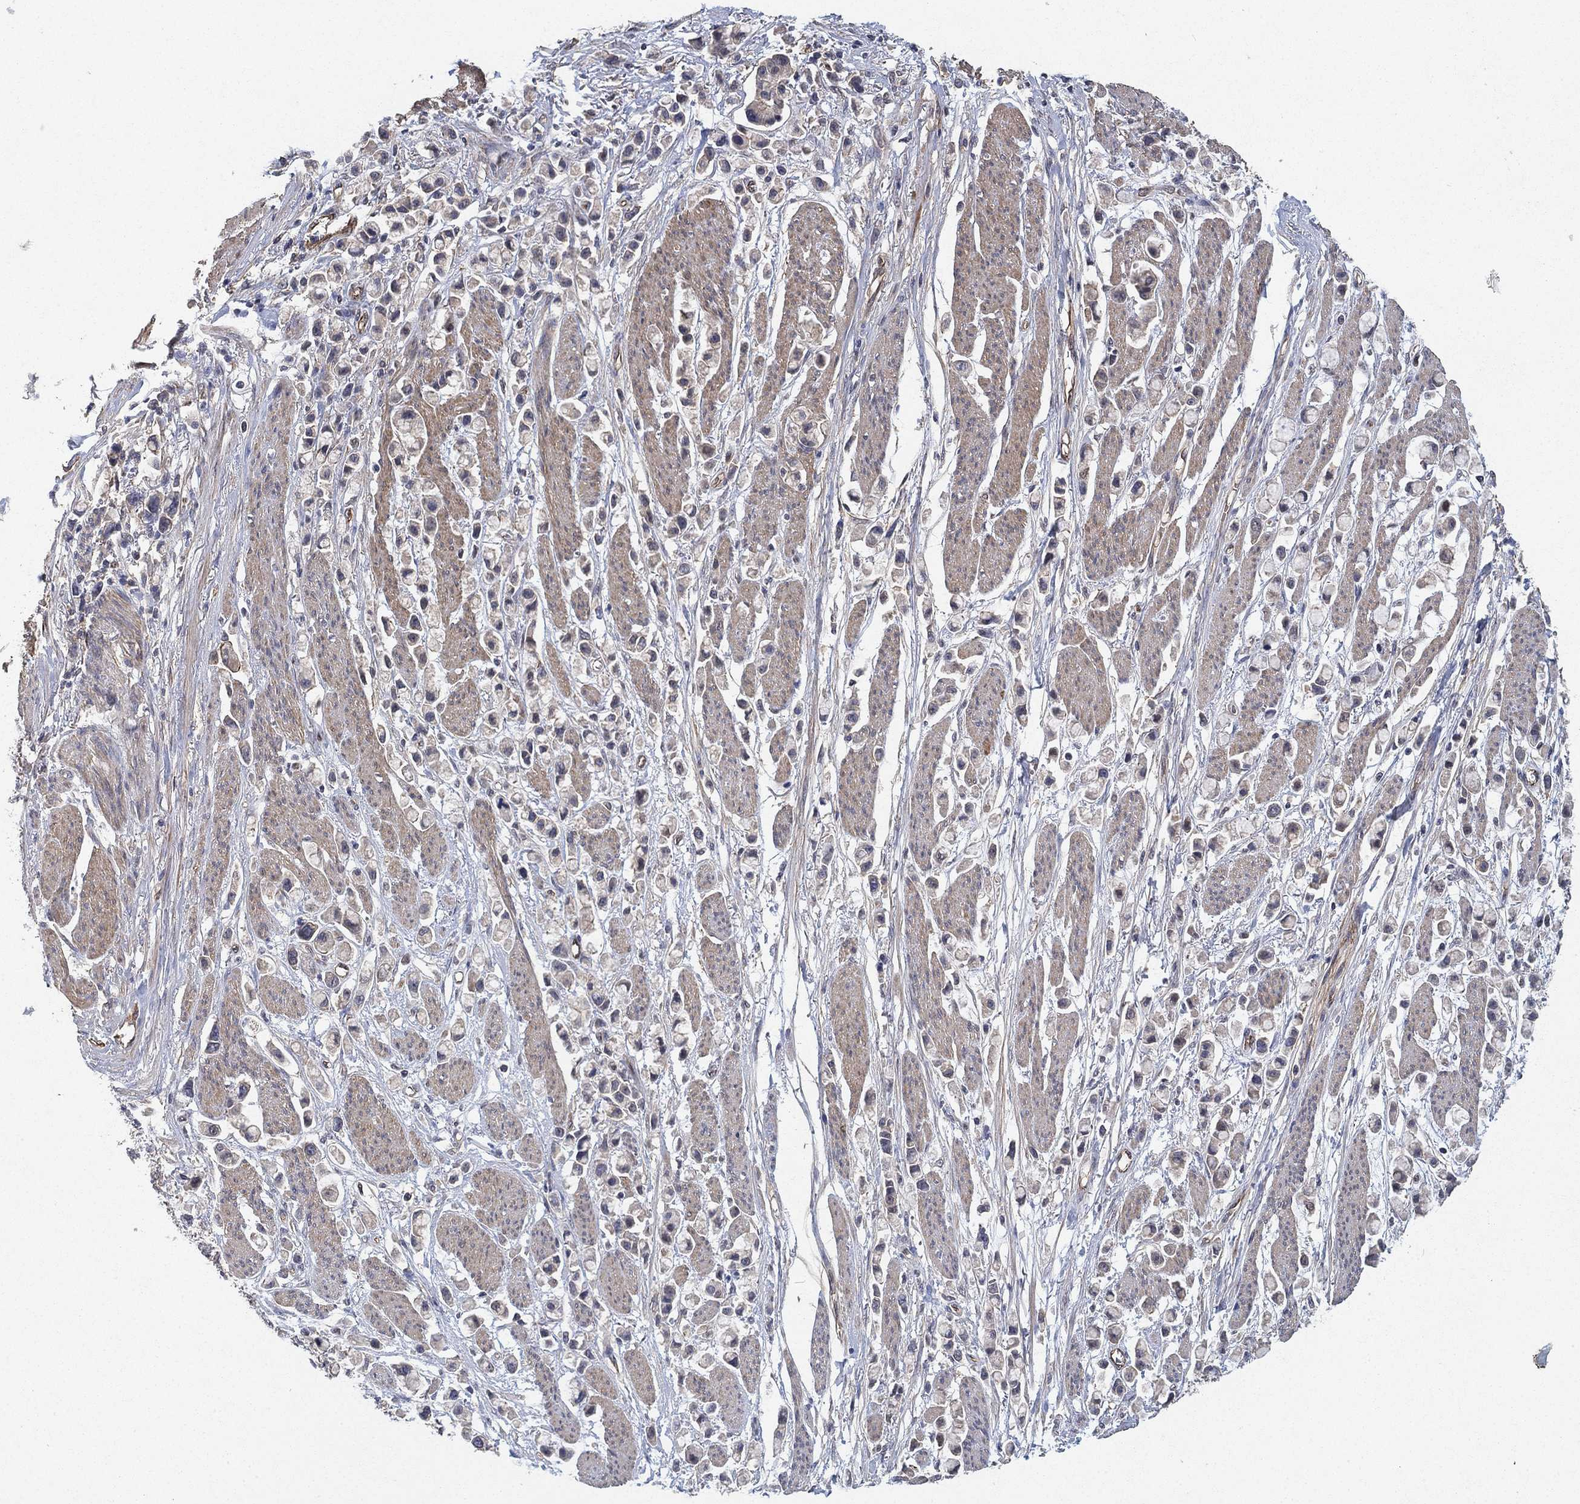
{"staining": {"intensity": "negative", "quantity": "none", "location": "none"}, "tissue": "stomach cancer", "cell_type": "Tumor cells", "image_type": "cancer", "snomed": [{"axis": "morphology", "description": "Adenocarcinoma, NOS"}, {"axis": "topography", "description": "Stomach"}], "caption": "Immunohistochemistry (IHC) of adenocarcinoma (stomach) exhibits no staining in tumor cells.", "gene": "MCUR1", "patient": {"sex": "female", "age": 81}}